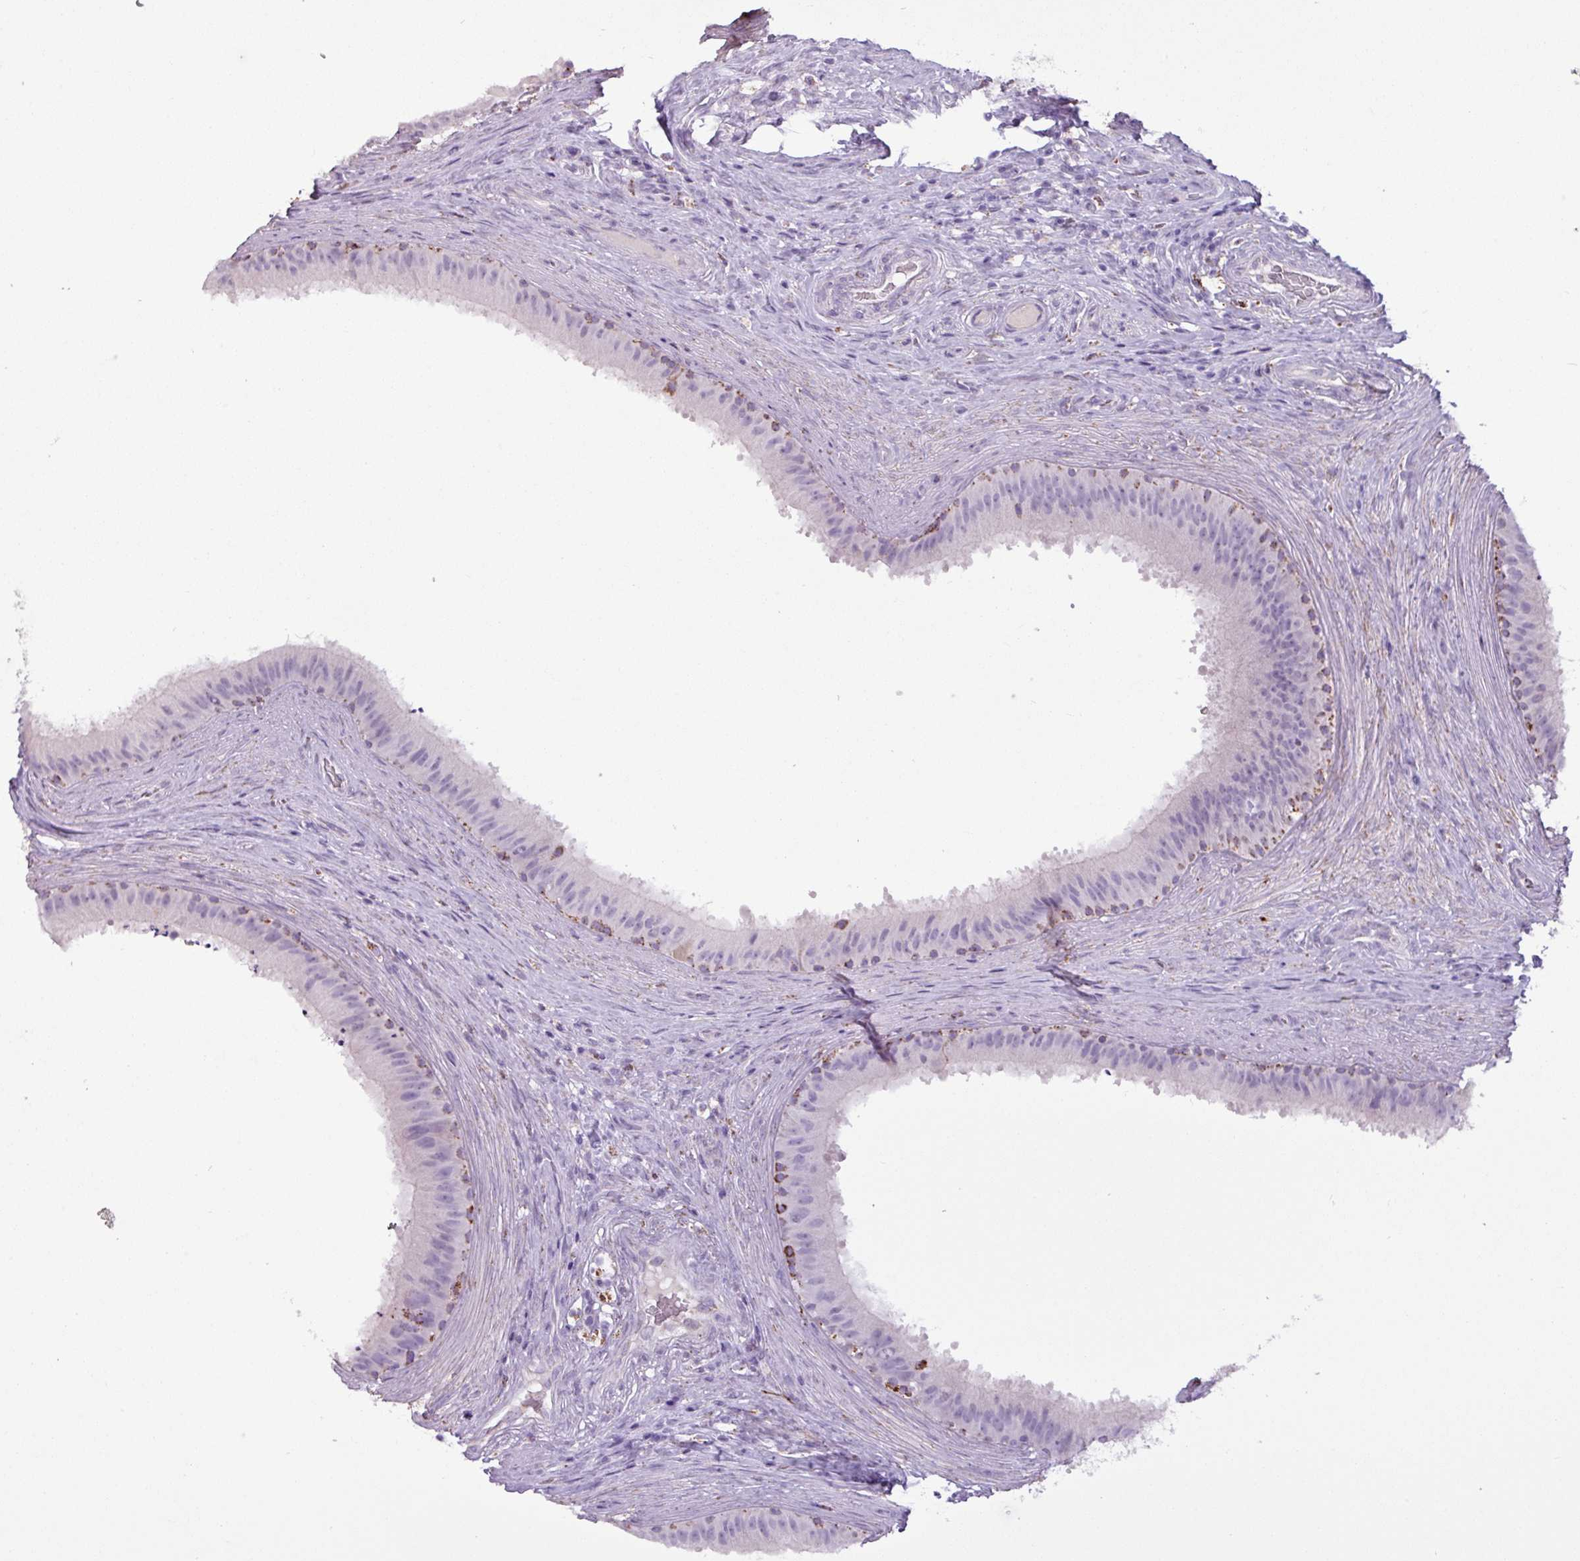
{"staining": {"intensity": "moderate", "quantity": "<25%", "location": "cytoplasmic/membranous"}, "tissue": "epididymis", "cell_type": "Glandular cells", "image_type": "normal", "snomed": [{"axis": "morphology", "description": "Normal tissue, NOS"}, {"axis": "topography", "description": "Testis"}, {"axis": "topography", "description": "Epididymis"}], "caption": "A brown stain highlights moderate cytoplasmic/membranous staining of a protein in glandular cells of normal human epididymis.", "gene": "ZNF667", "patient": {"sex": "male", "age": 41}}